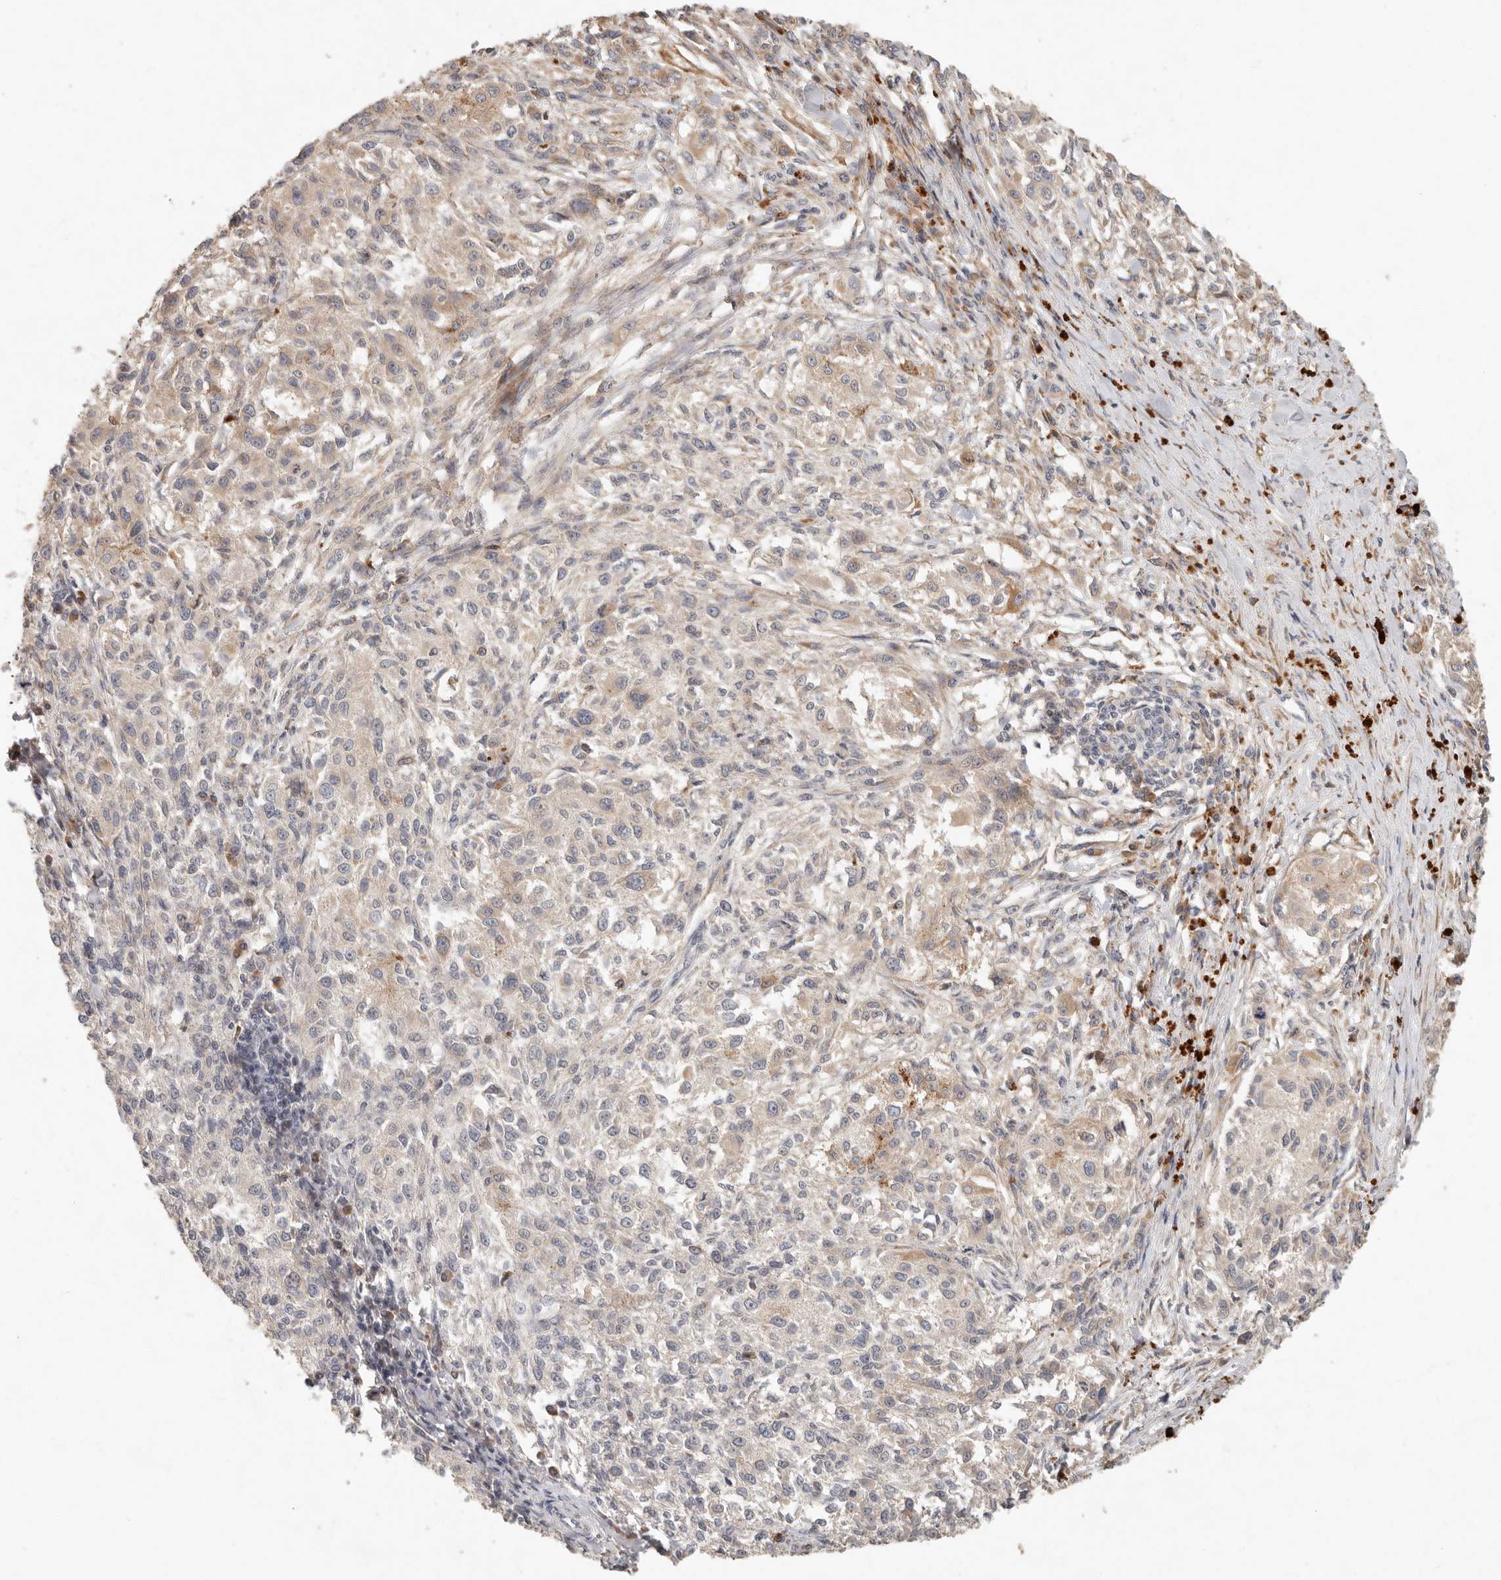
{"staining": {"intensity": "weak", "quantity": "<25%", "location": "cytoplasmic/membranous"}, "tissue": "melanoma", "cell_type": "Tumor cells", "image_type": "cancer", "snomed": [{"axis": "morphology", "description": "Necrosis, NOS"}, {"axis": "morphology", "description": "Malignant melanoma, NOS"}, {"axis": "topography", "description": "Skin"}], "caption": "DAB immunohistochemical staining of melanoma reveals no significant staining in tumor cells. (Brightfield microscopy of DAB IHC at high magnification).", "gene": "ARHGEF10L", "patient": {"sex": "female", "age": 87}}